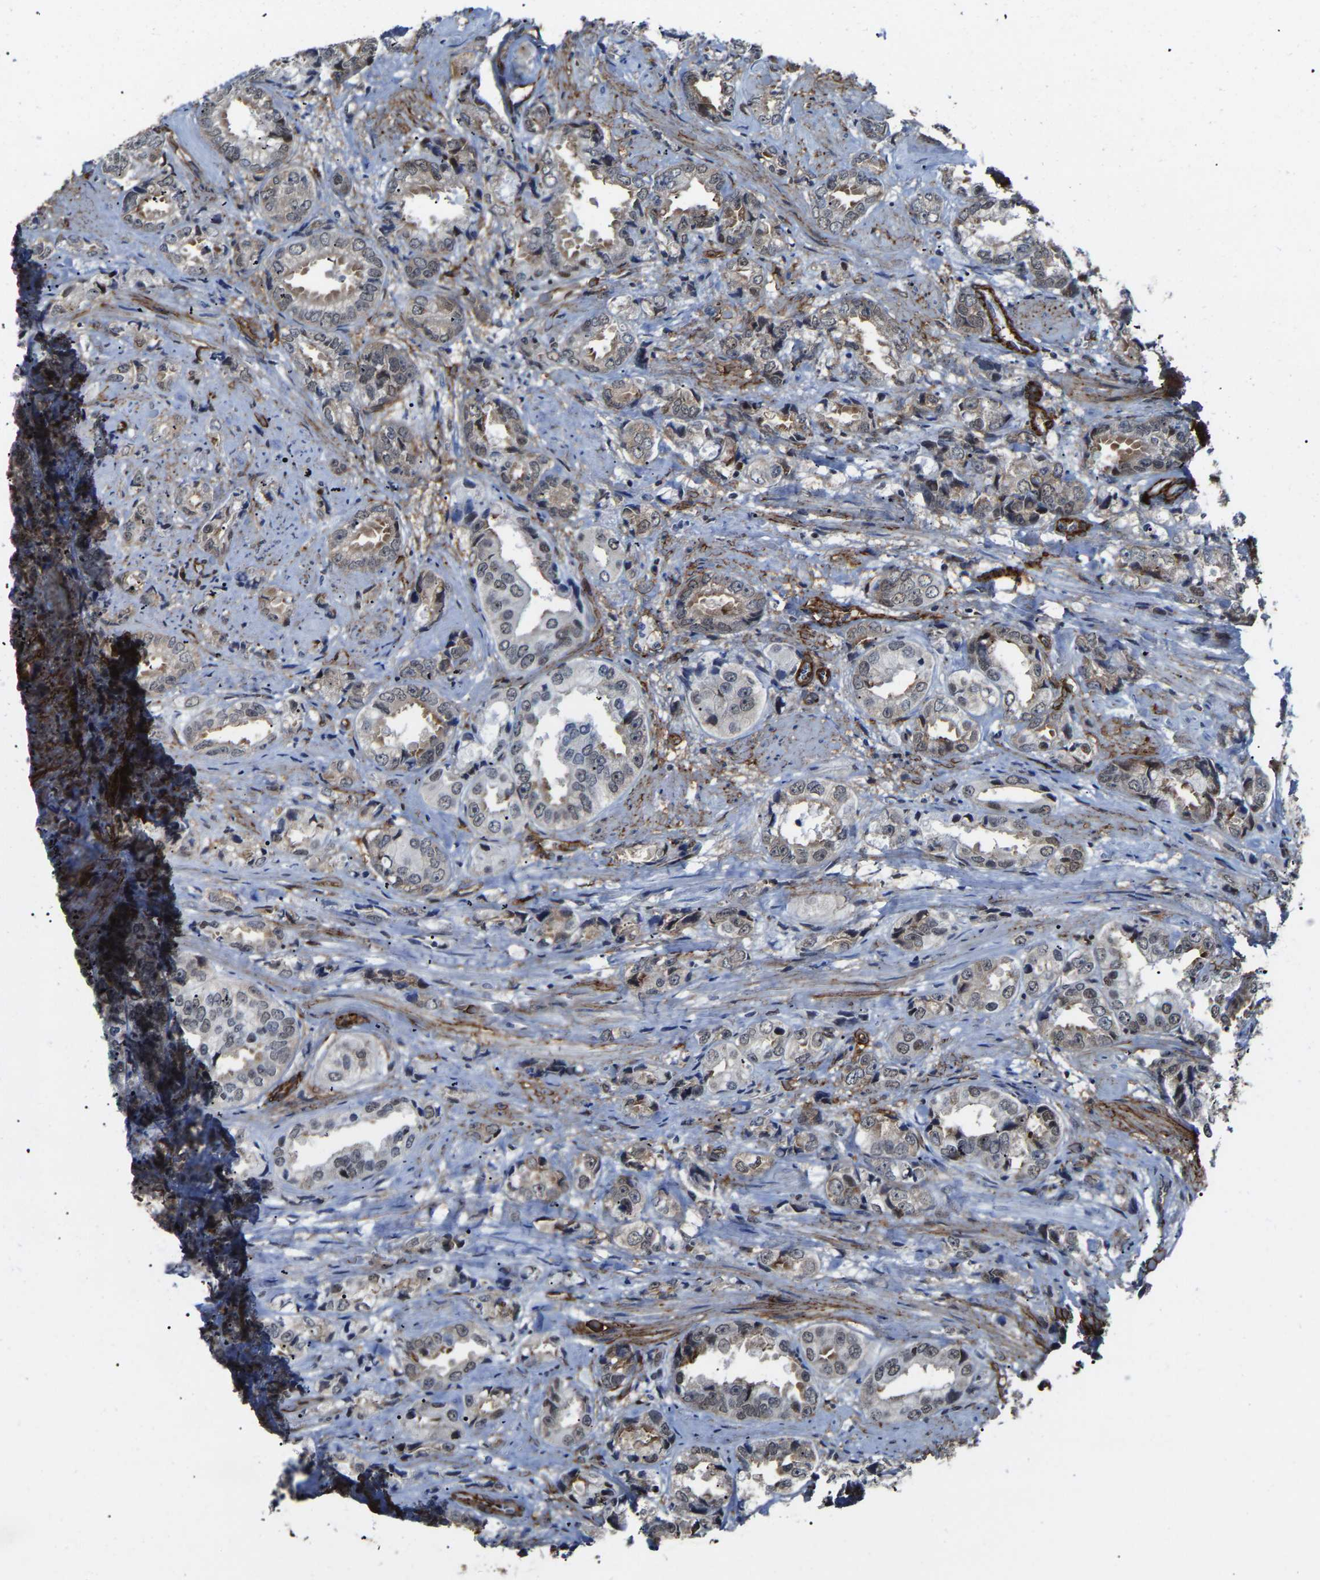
{"staining": {"intensity": "weak", "quantity": "25%-75%", "location": "cytoplasmic/membranous,nuclear"}, "tissue": "prostate cancer", "cell_type": "Tumor cells", "image_type": "cancer", "snomed": [{"axis": "morphology", "description": "Adenocarcinoma, High grade"}, {"axis": "topography", "description": "Prostate"}], "caption": "Immunohistochemistry image of neoplastic tissue: prostate cancer (adenocarcinoma (high-grade)) stained using immunohistochemistry (IHC) shows low levels of weak protein expression localized specifically in the cytoplasmic/membranous and nuclear of tumor cells, appearing as a cytoplasmic/membranous and nuclear brown color.", "gene": "DDX5", "patient": {"sex": "male", "age": 61}}